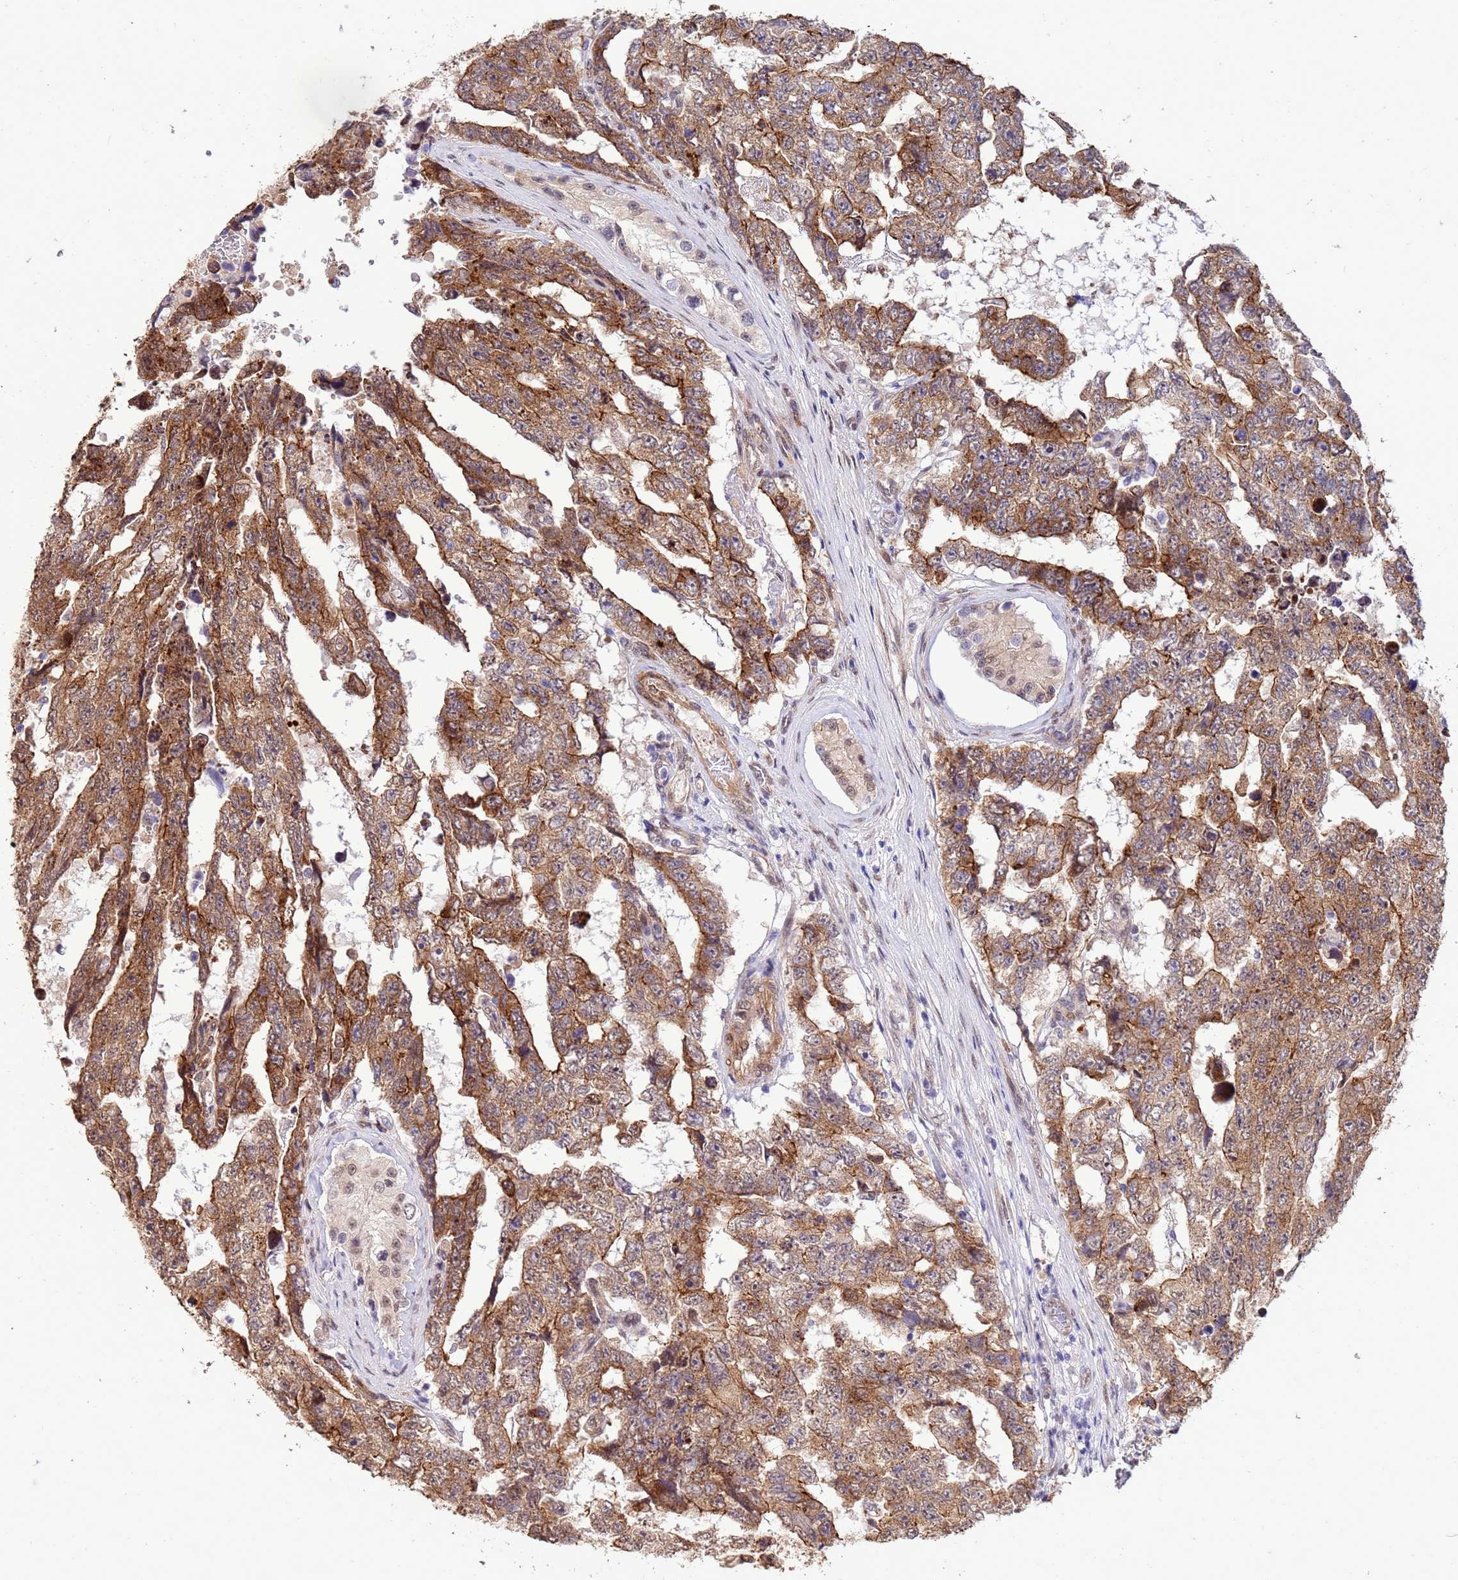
{"staining": {"intensity": "moderate", "quantity": "25%-75%", "location": "cytoplasmic/membranous"}, "tissue": "testis cancer", "cell_type": "Tumor cells", "image_type": "cancer", "snomed": [{"axis": "morphology", "description": "Normal tissue, NOS"}, {"axis": "morphology", "description": "Carcinoma, Embryonal, NOS"}, {"axis": "topography", "description": "Testis"}, {"axis": "topography", "description": "Epididymis"}], "caption": "A photomicrograph showing moderate cytoplasmic/membranous positivity in approximately 25%-75% of tumor cells in testis cancer, as visualized by brown immunohistochemical staining.", "gene": "TRIP6", "patient": {"sex": "male", "age": 25}}